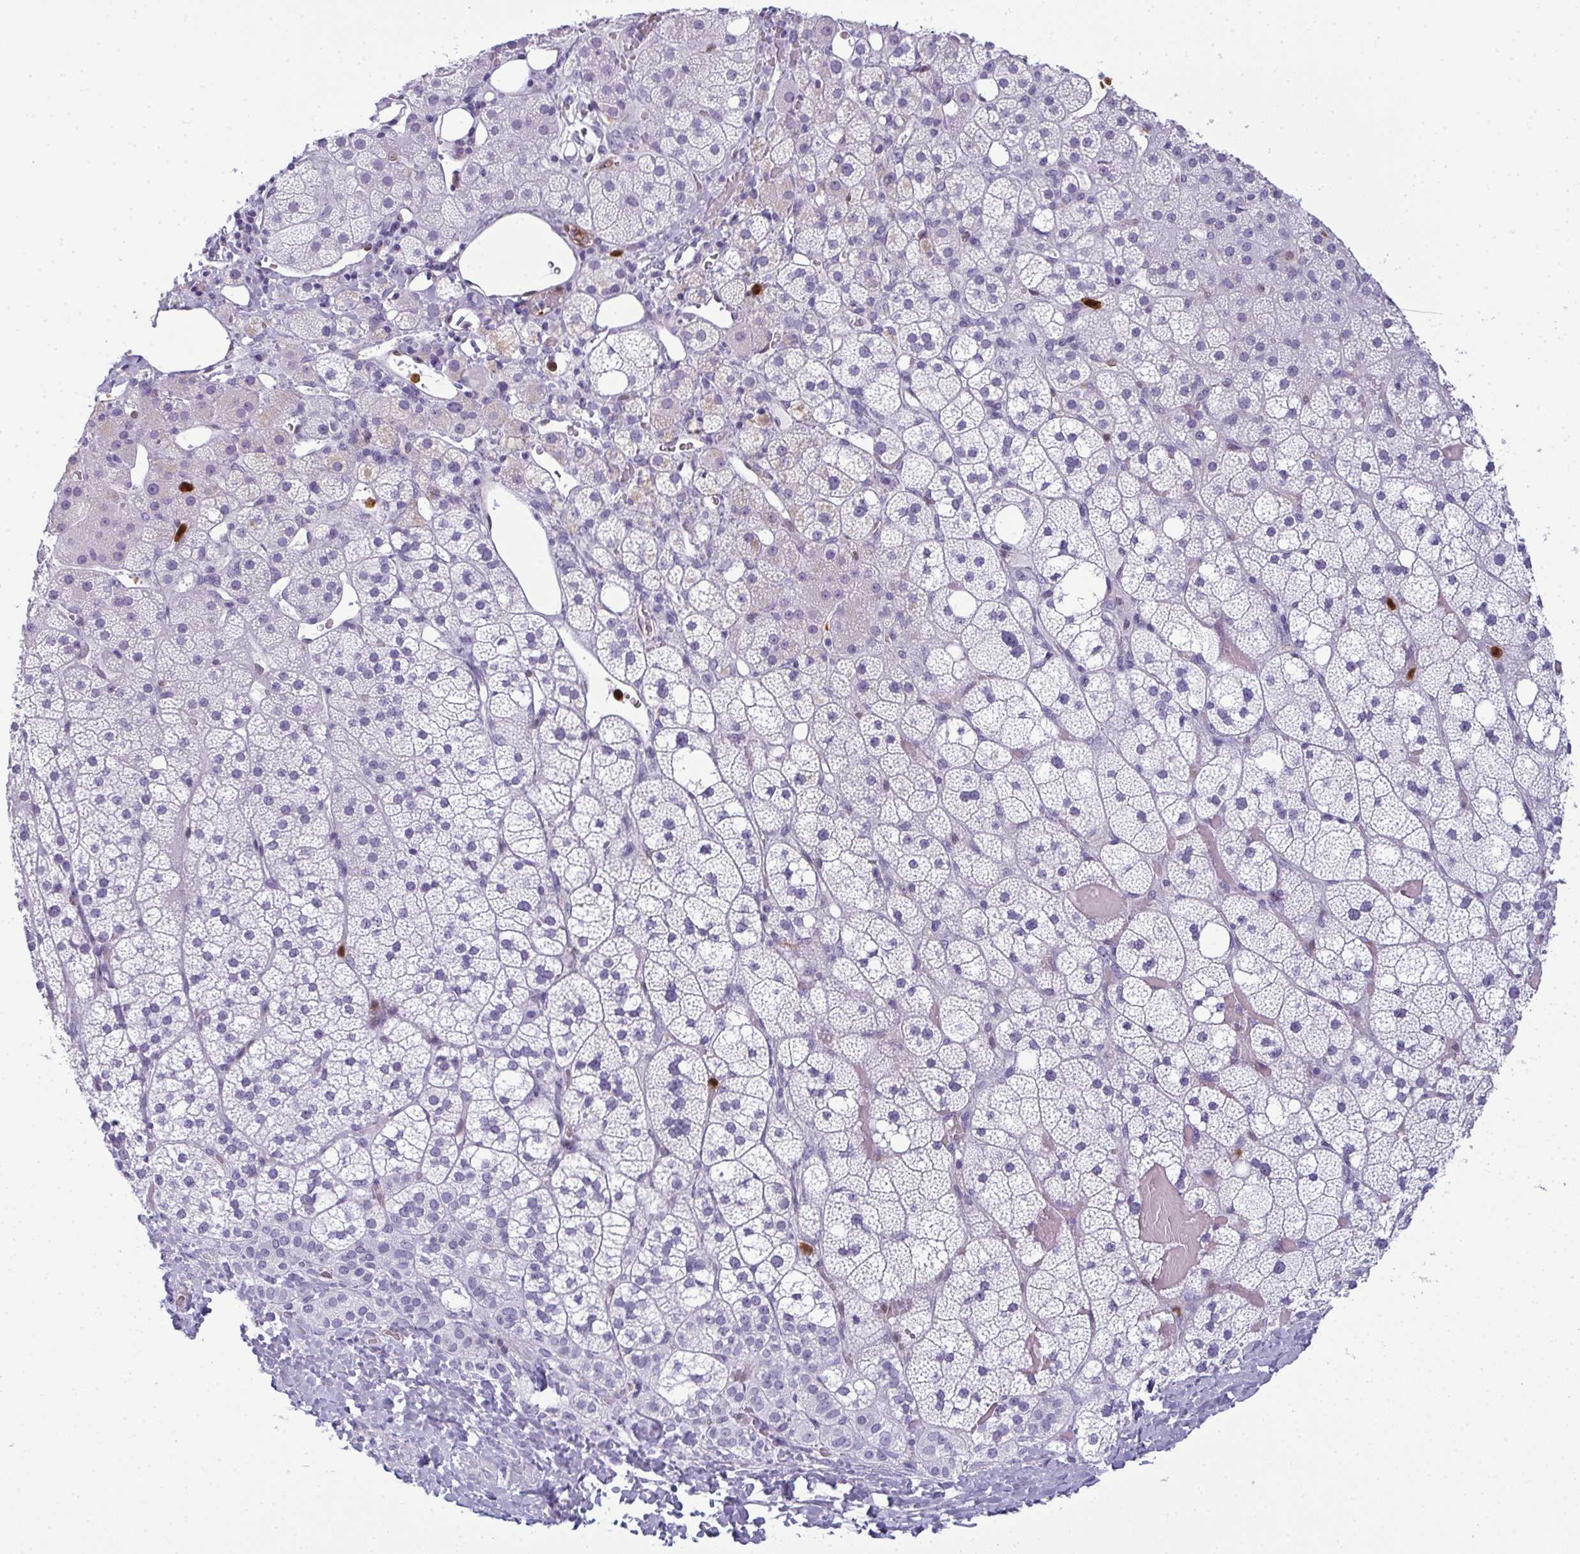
{"staining": {"intensity": "negative", "quantity": "none", "location": "none"}, "tissue": "adrenal gland", "cell_type": "Glandular cells", "image_type": "normal", "snomed": [{"axis": "morphology", "description": "Normal tissue, NOS"}, {"axis": "topography", "description": "Adrenal gland"}], "caption": "This is an immunohistochemistry (IHC) histopathology image of normal adrenal gland. There is no staining in glandular cells.", "gene": "CDA", "patient": {"sex": "male", "age": 53}}